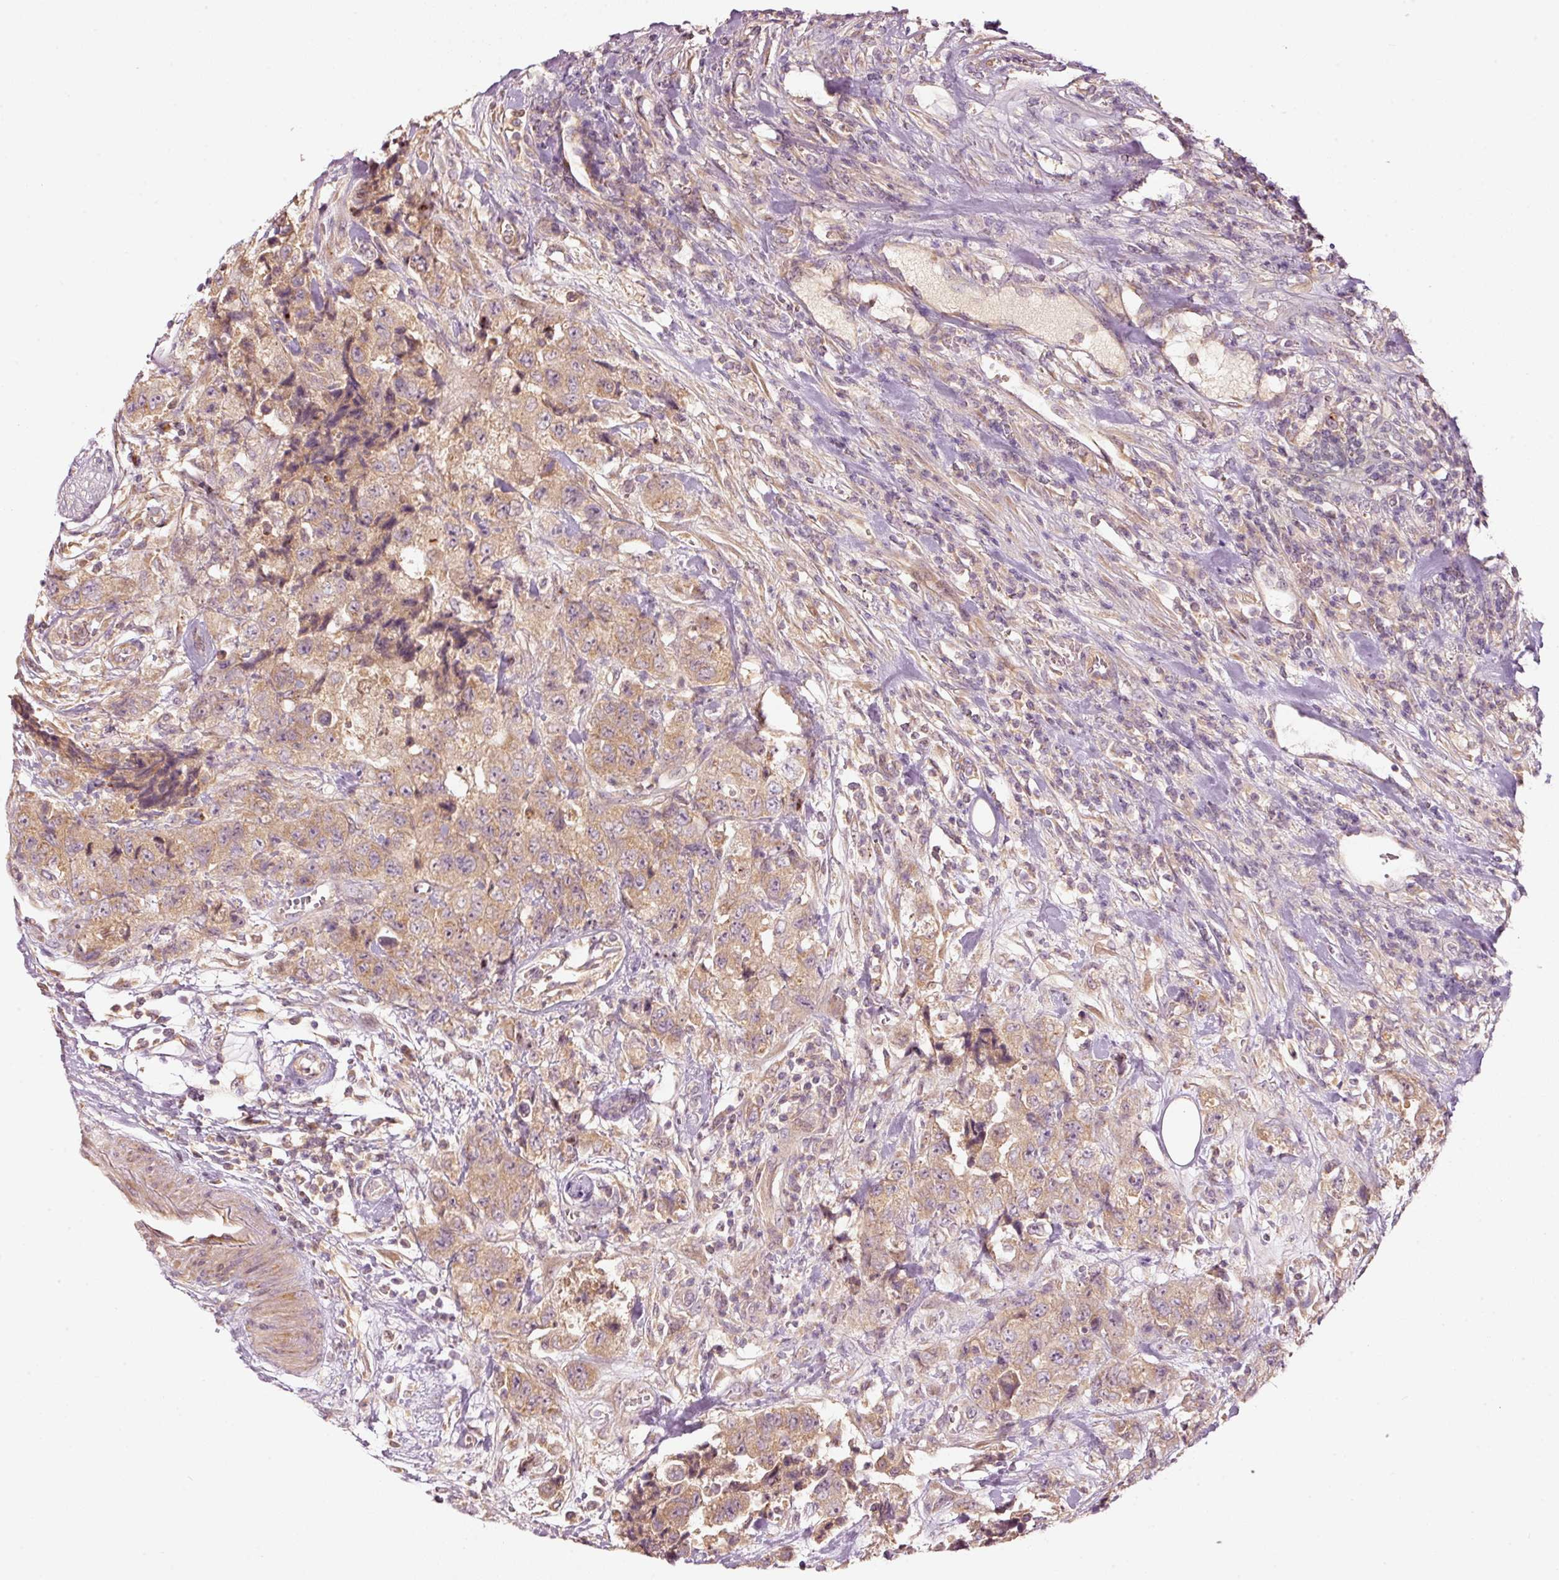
{"staining": {"intensity": "moderate", "quantity": "25%-75%", "location": "cytoplasmic/membranous"}, "tissue": "urothelial cancer", "cell_type": "Tumor cells", "image_type": "cancer", "snomed": [{"axis": "morphology", "description": "Urothelial carcinoma, High grade"}, {"axis": "topography", "description": "Urinary bladder"}], "caption": "IHC image of neoplastic tissue: human urothelial cancer stained using immunohistochemistry displays medium levels of moderate protein expression localized specifically in the cytoplasmic/membranous of tumor cells, appearing as a cytoplasmic/membranous brown color.", "gene": "MAP10", "patient": {"sex": "female", "age": 78}}